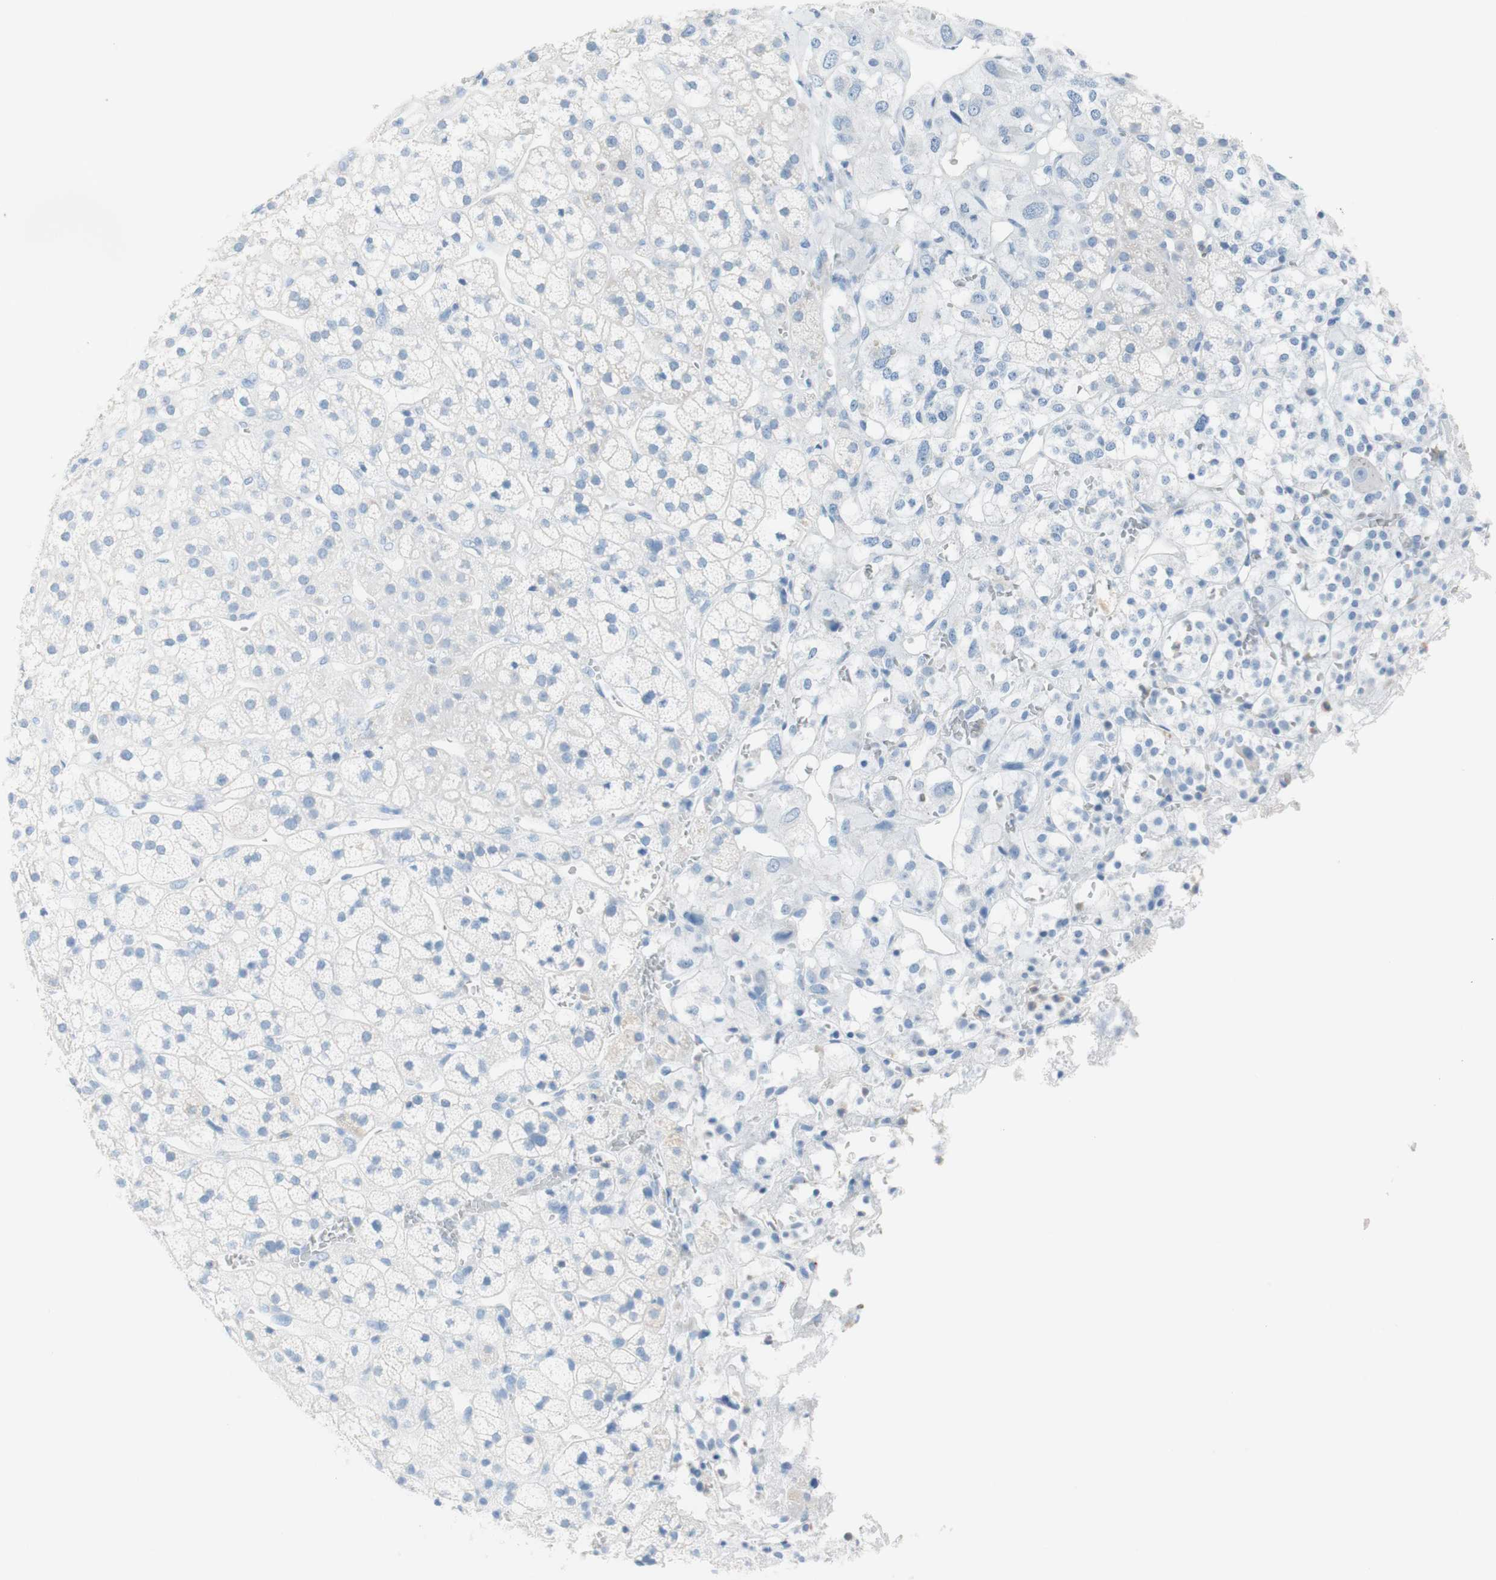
{"staining": {"intensity": "negative", "quantity": "none", "location": "none"}, "tissue": "adrenal gland", "cell_type": "Glandular cells", "image_type": "normal", "snomed": [{"axis": "morphology", "description": "Normal tissue, NOS"}, {"axis": "topography", "description": "Adrenal gland"}], "caption": "The histopathology image reveals no significant expression in glandular cells of adrenal gland.", "gene": "CEACAM1", "patient": {"sex": "male", "age": 56}}